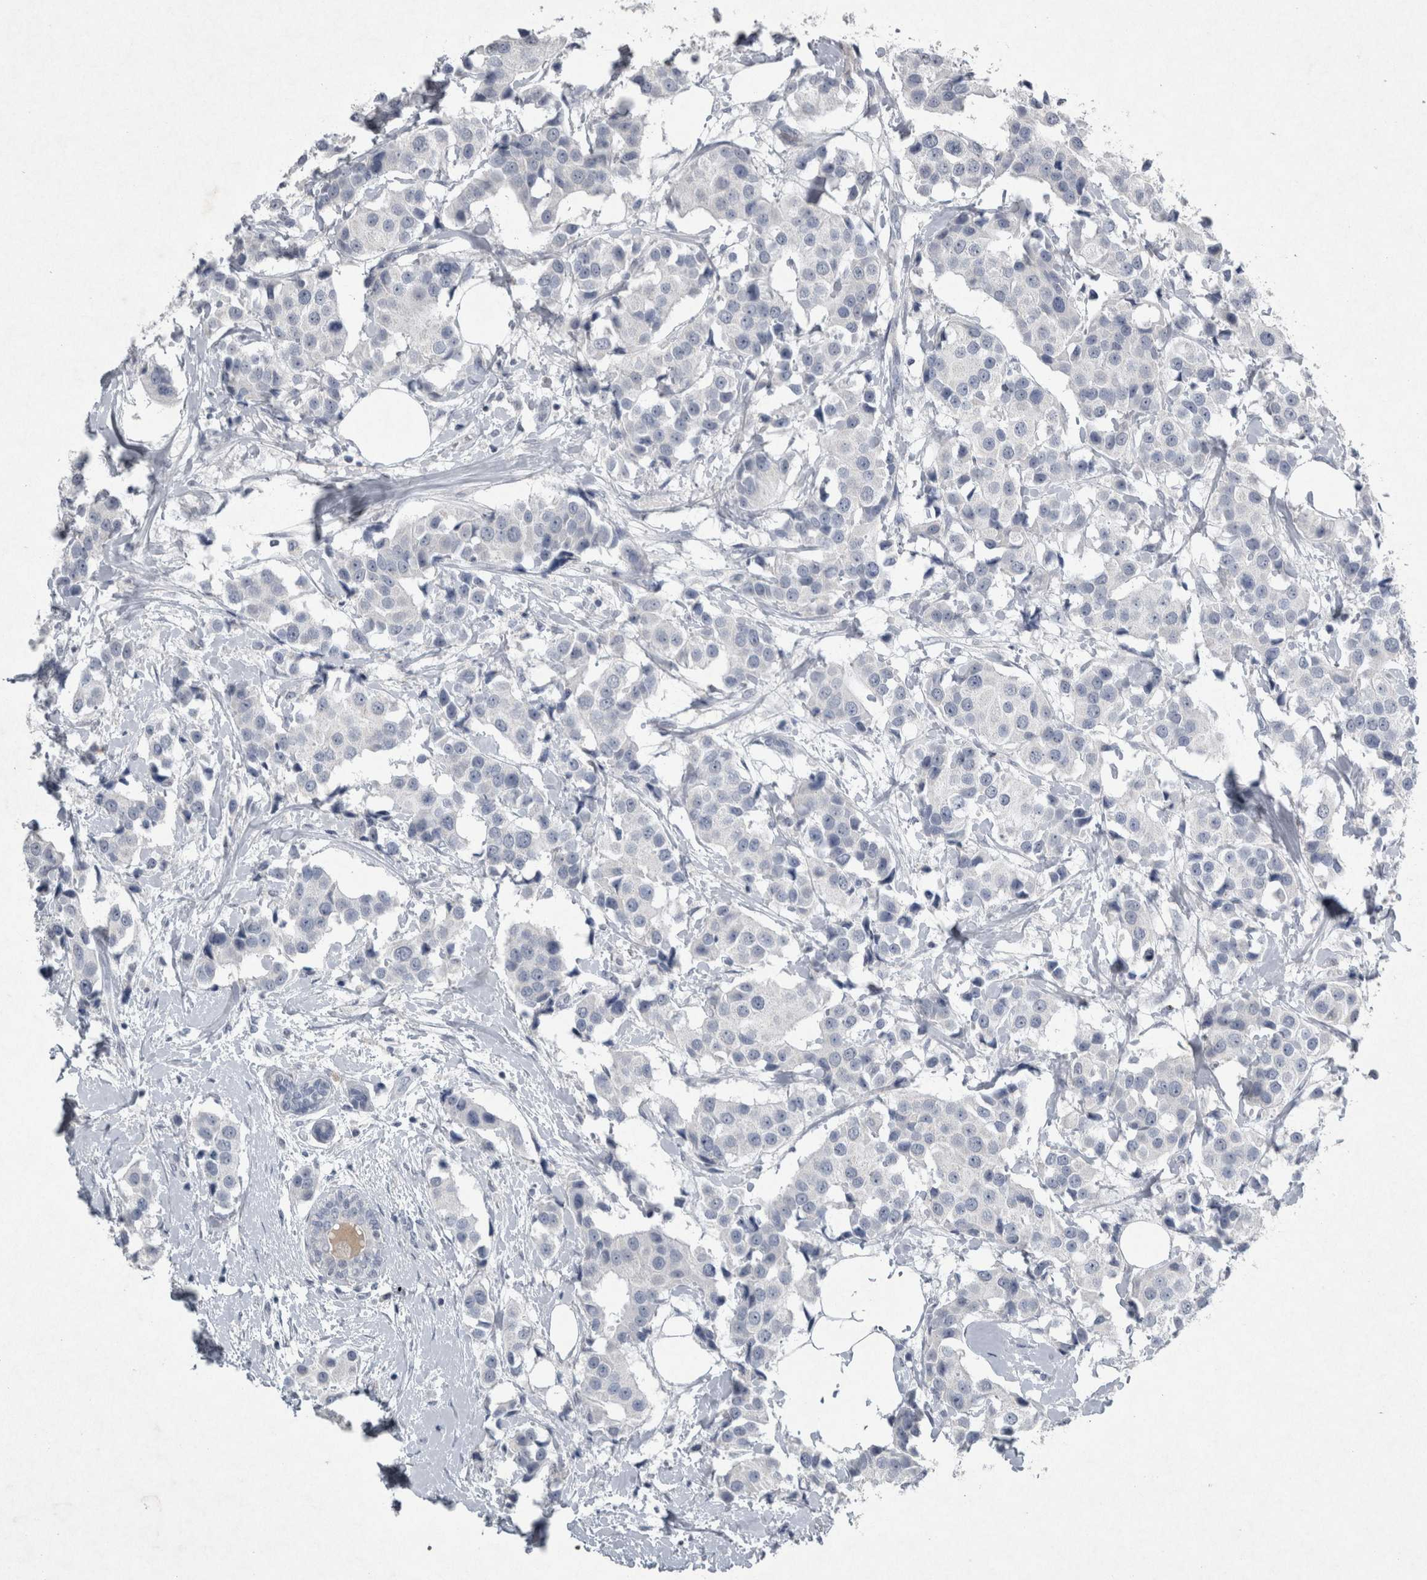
{"staining": {"intensity": "negative", "quantity": "none", "location": "none"}, "tissue": "breast cancer", "cell_type": "Tumor cells", "image_type": "cancer", "snomed": [{"axis": "morphology", "description": "Normal tissue, NOS"}, {"axis": "morphology", "description": "Duct carcinoma"}, {"axis": "topography", "description": "Breast"}], "caption": "Immunohistochemistry photomicrograph of neoplastic tissue: breast cancer (invasive ductal carcinoma) stained with DAB (3,3'-diaminobenzidine) reveals no significant protein positivity in tumor cells. (Stains: DAB (3,3'-diaminobenzidine) immunohistochemistry with hematoxylin counter stain, Microscopy: brightfield microscopy at high magnification).", "gene": "PDX1", "patient": {"sex": "female", "age": 39}}